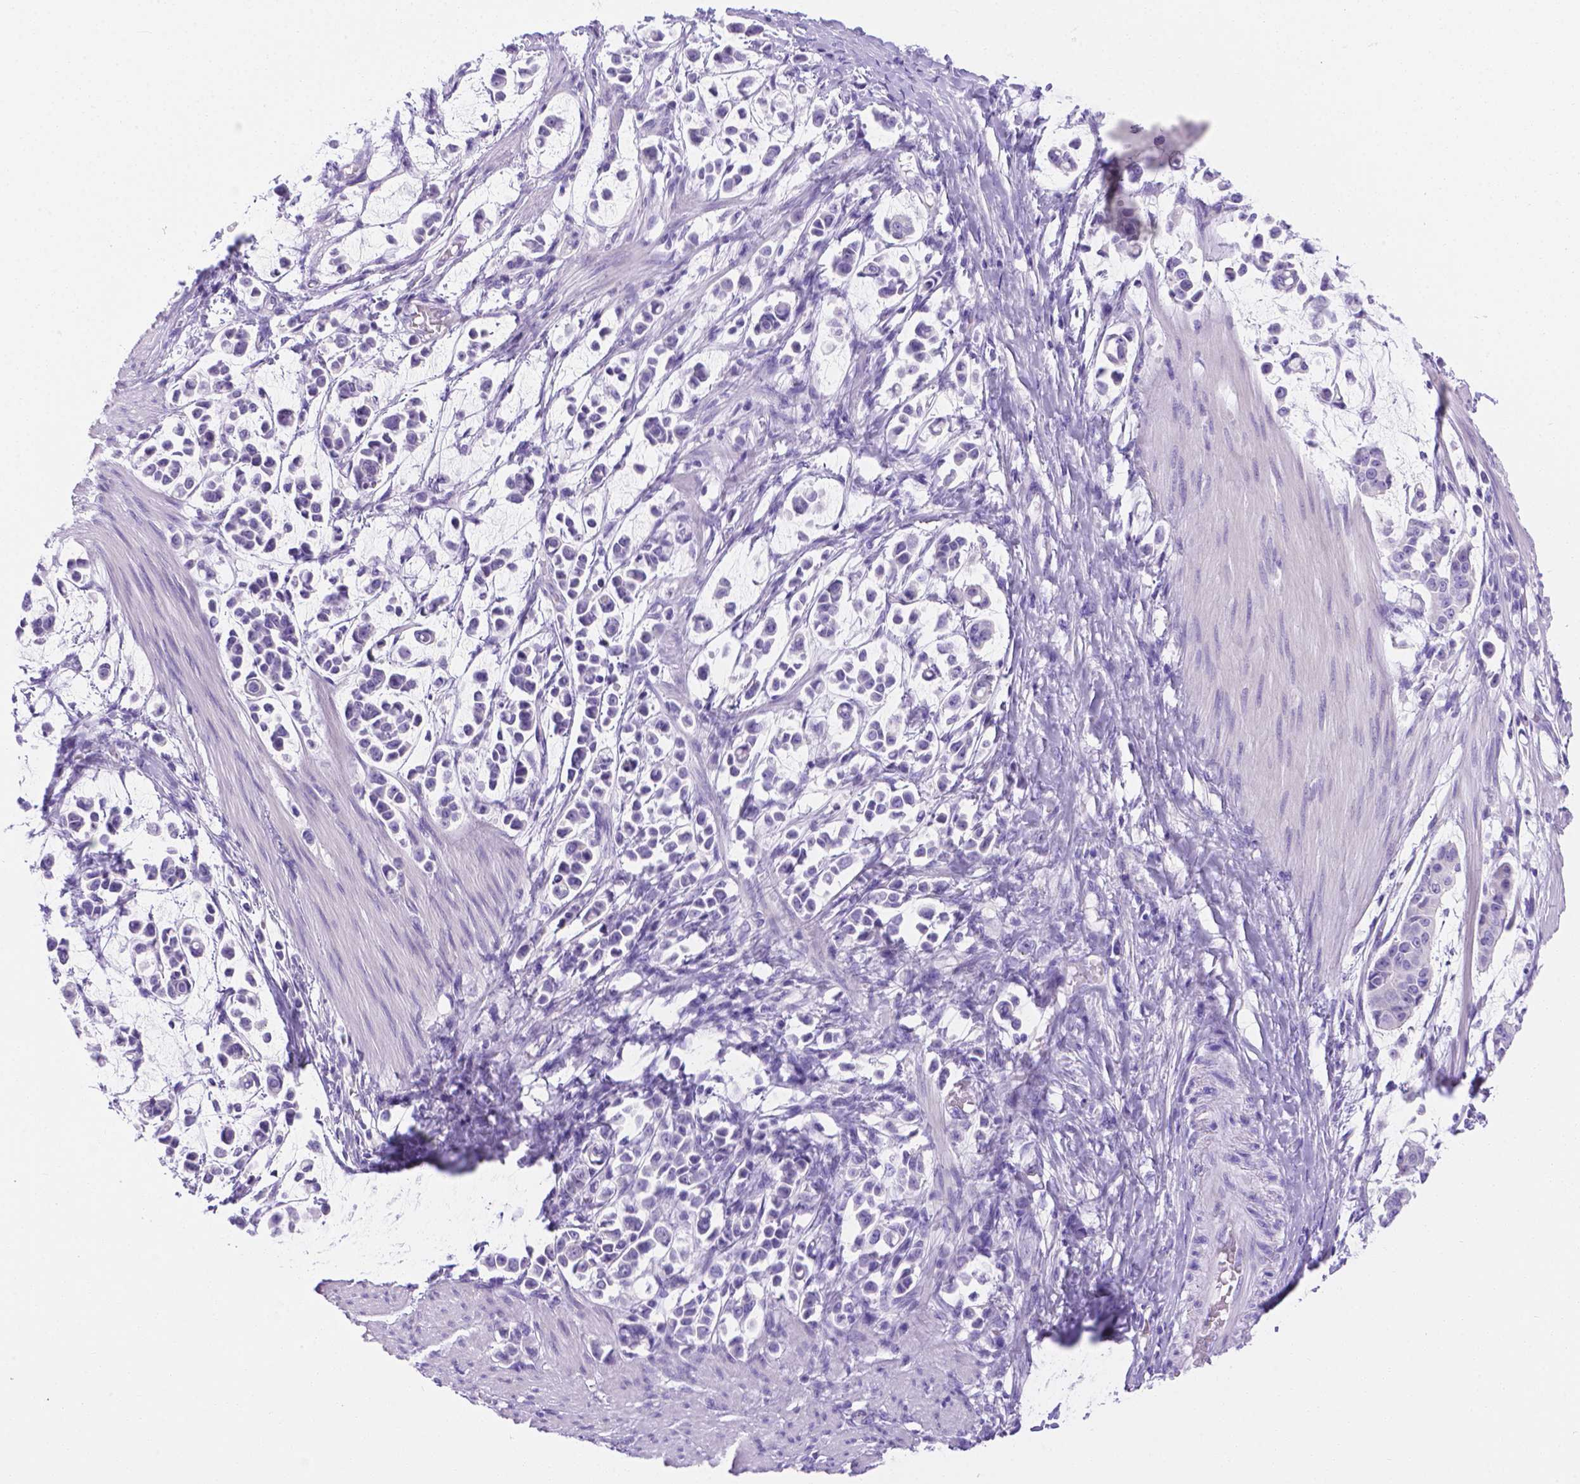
{"staining": {"intensity": "negative", "quantity": "none", "location": "none"}, "tissue": "stomach cancer", "cell_type": "Tumor cells", "image_type": "cancer", "snomed": [{"axis": "morphology", "description": "Adenocarcinoma, NOS"}, {"axis": "topography", "description": "Stomach"}], "caption": "There is no significant positivity in tumor cells of stomach cancer (adenocarcinoma).", "gene": "MLN", "patient": {"sex": "male", "age": 82}}